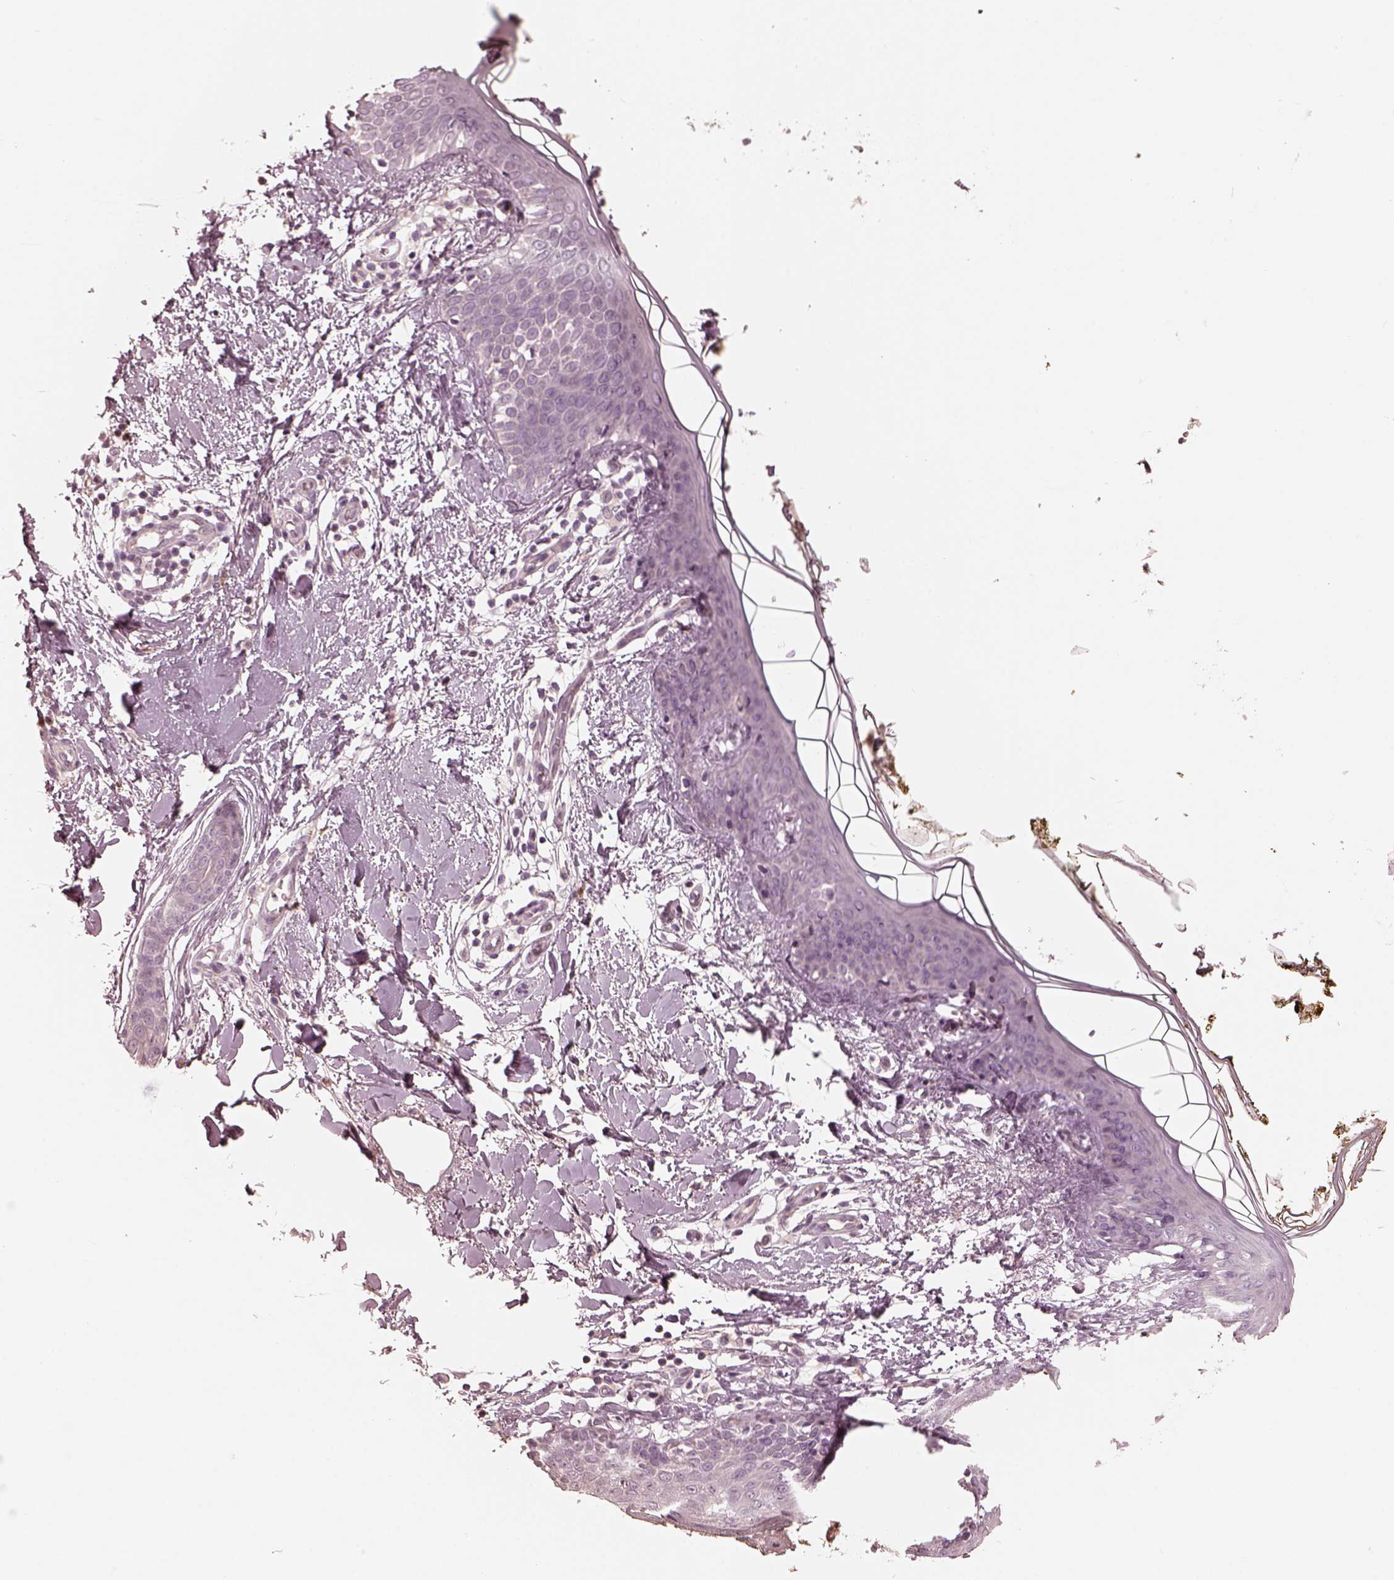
{"staining": {"intensity": "negative", "quantity": "none", "location": "none"}, "tissue": "skin", "cell_type": "Fibroblasts", "image_type": "normal", "snomed": [{"axis": "morphology", "description": "Normal tissue, NOS"}, {"axis": "topography", "description": "Skin"}], "caption": "The immunohistochemistry micrograph has no significant expression in fibroblasts of skin. (DAB immunohistochemistry, high magnification).", "gene": "OPTC", "patient": {"sex": "female", "age": 34}}